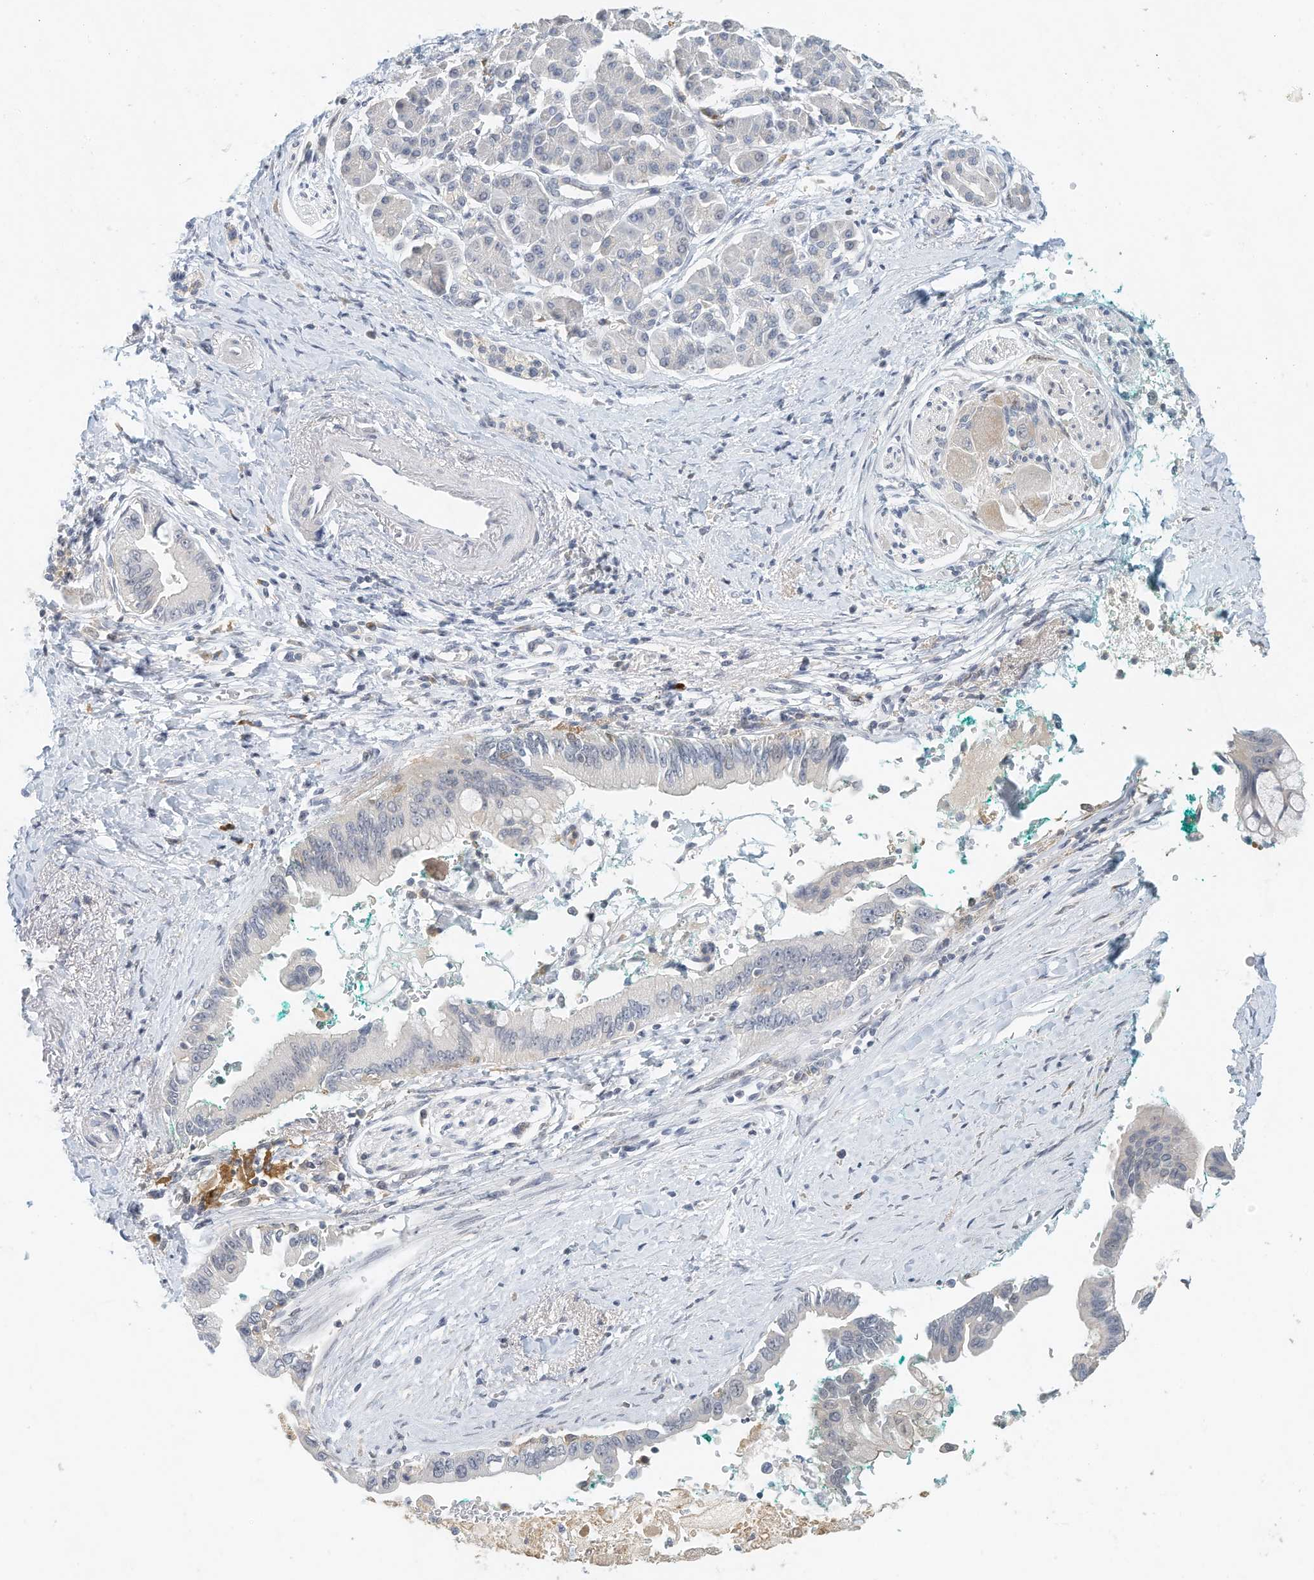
{"staining": {"intensity": "negative", "quantity": "none", "location": "none"}, "tissue": "pancreatic cancer", "cell_type": "Tumor cells", "image_type": "cancer", "snomed": [{"axis": "morphology", "description": "Adenocarcinoma, NOS"}, {"axis": "topography", "description": "Pancreas"}], "caption": "Protein analysis of pancreatic adenocarcinoma exhibits no significant staining in tumor cells.", "gene": "MICAL1", "patient": {"sex": "male", "age": 78}}